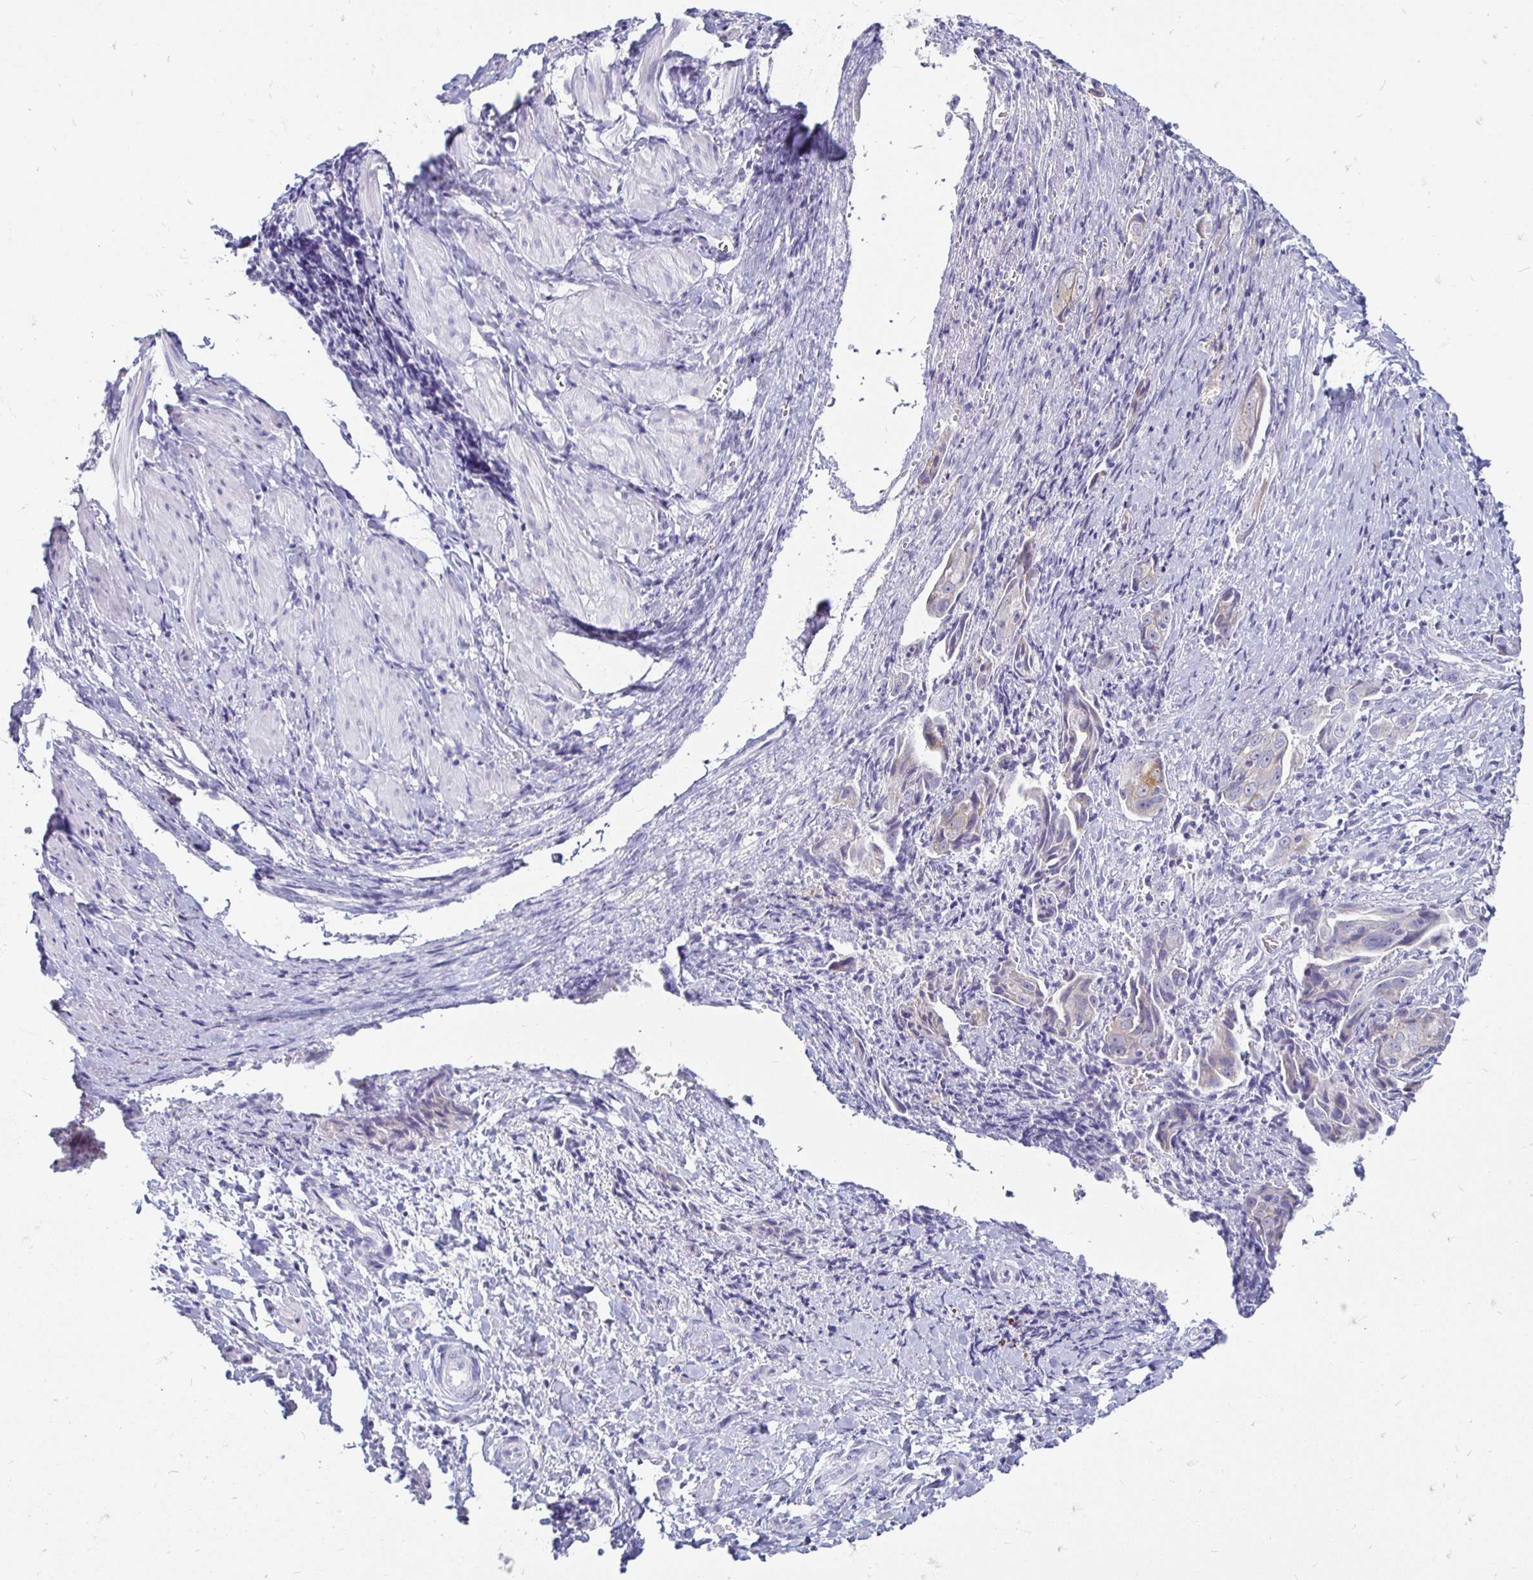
{"staining": {"intensity": "weak", "quantity": "<25%", "location": "cytoplasmic/membranous"}, "tissue": "ovarian cancer", "cell_type": "Tumor cells", "image_type": "cancer", "snomed": [{"axis": "morphology", "description": "Carcinoma, endometroid"}, {"axis": "topography", "description": "Ovary"}], "caption": "An IHC photomicrograph of endometroid carcinoma (ovarian) is shown. There is no staining in tumor cells of endometroid carcinoma (ovarian).", "gene": "PEG10", "patient": {"sex": "female", "age": 70}}